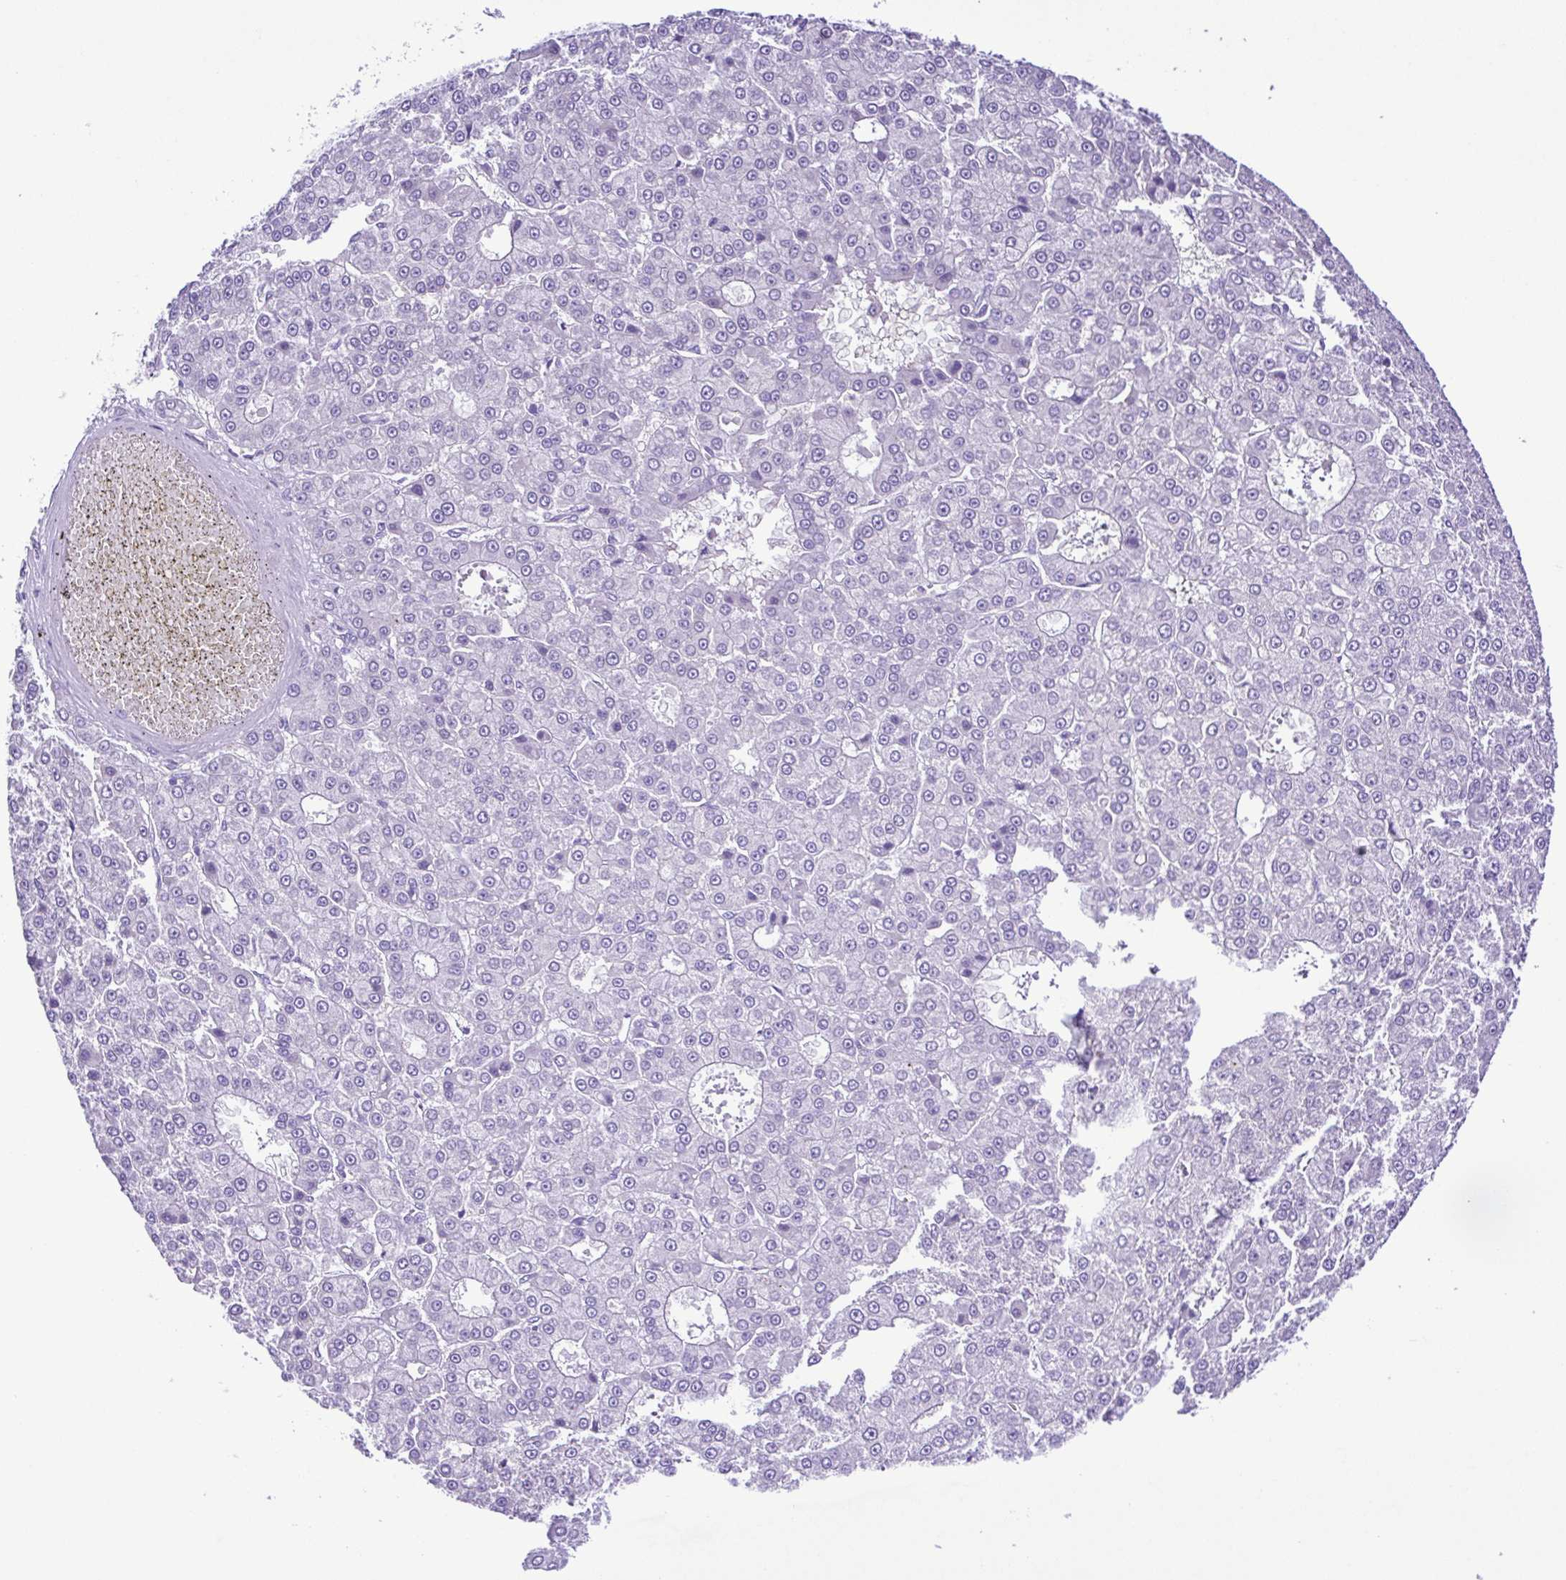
{"staining": {"intensity": "negative", "quantity": "none", "location": "none"}, "tissue": "liver cancer", "cell_type": "Tumor cells", "image_type": "cancer", "snomed": [{"axis": "morphology", "description": "Carcinoma, Hepatocellular, NOS"}, {"axis": "topography", "description": "Liver"}], "caption": "This micrograph is of liver cancer stained with IHC to label a protein in brown with the nuclei are counter-stained blue. There is no staining in tumor cells. Nuclei are stained in blue.", "gene": "SYT1", "patient": {"sex": "male", "age": 70}}